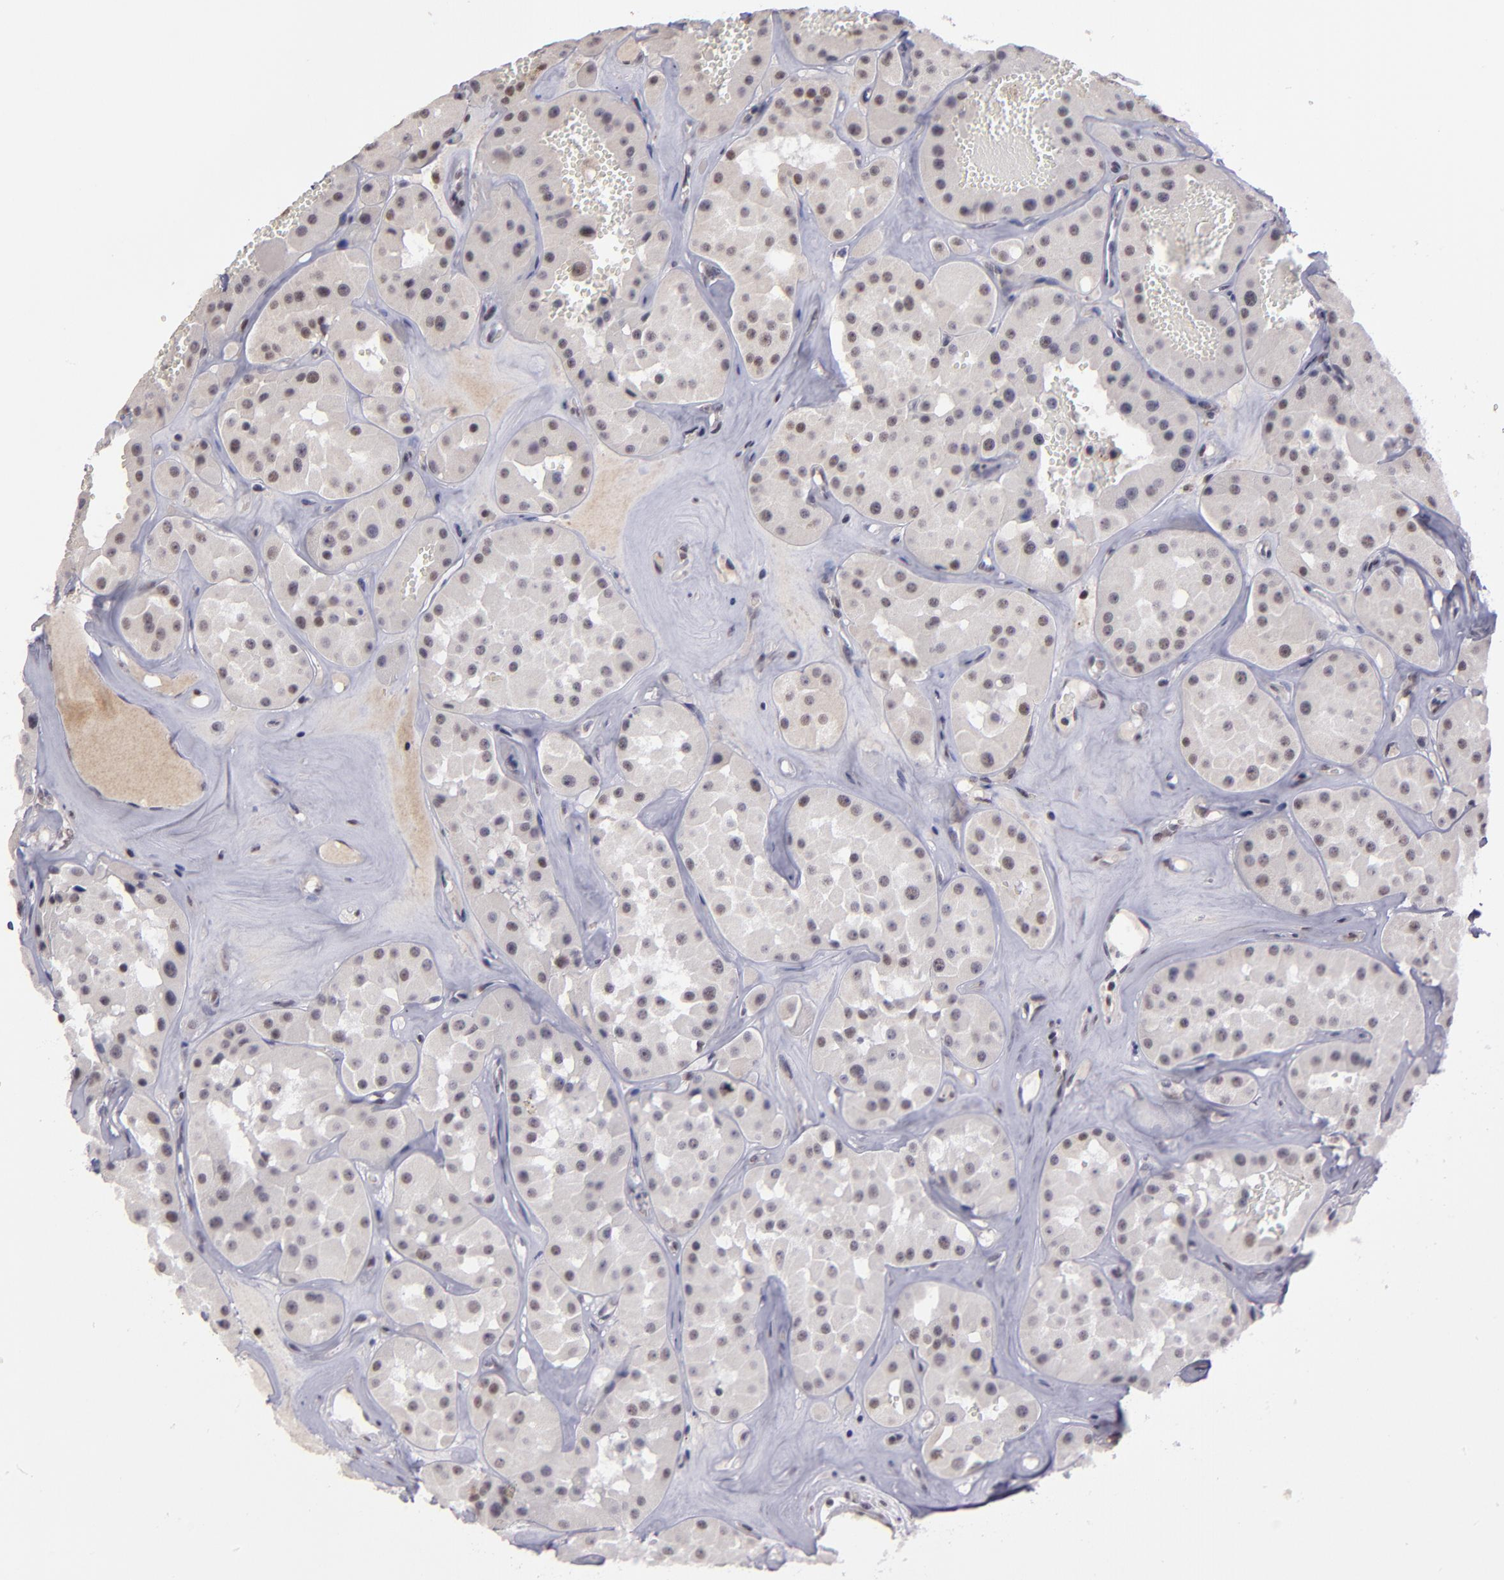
{"staining": {"intensity": "weak", "quantity": "<25%", "location": "nuclear"}, "tissue": "renal cancer", "cell_type": "Tumor cells", "image_type": "cancer", "snomed": [{"axis": "morphology", "description": "Adenocarcinoma, uncertain malignant potential"}, {"axis": "topography", "description": "Kidney"}], "caption": "Tumor cells show no significant protein positivity in adenocarcinoma,  uncertain malignant potential (renal). Brightfield microscopy of IHC stained with DAB (3,3'-diaminobenzidine) (brown) and hematoxylin (blue), captured at high magnification.", "gene": "OTUB2", "patient": {"sex": "male", "age": 63}}